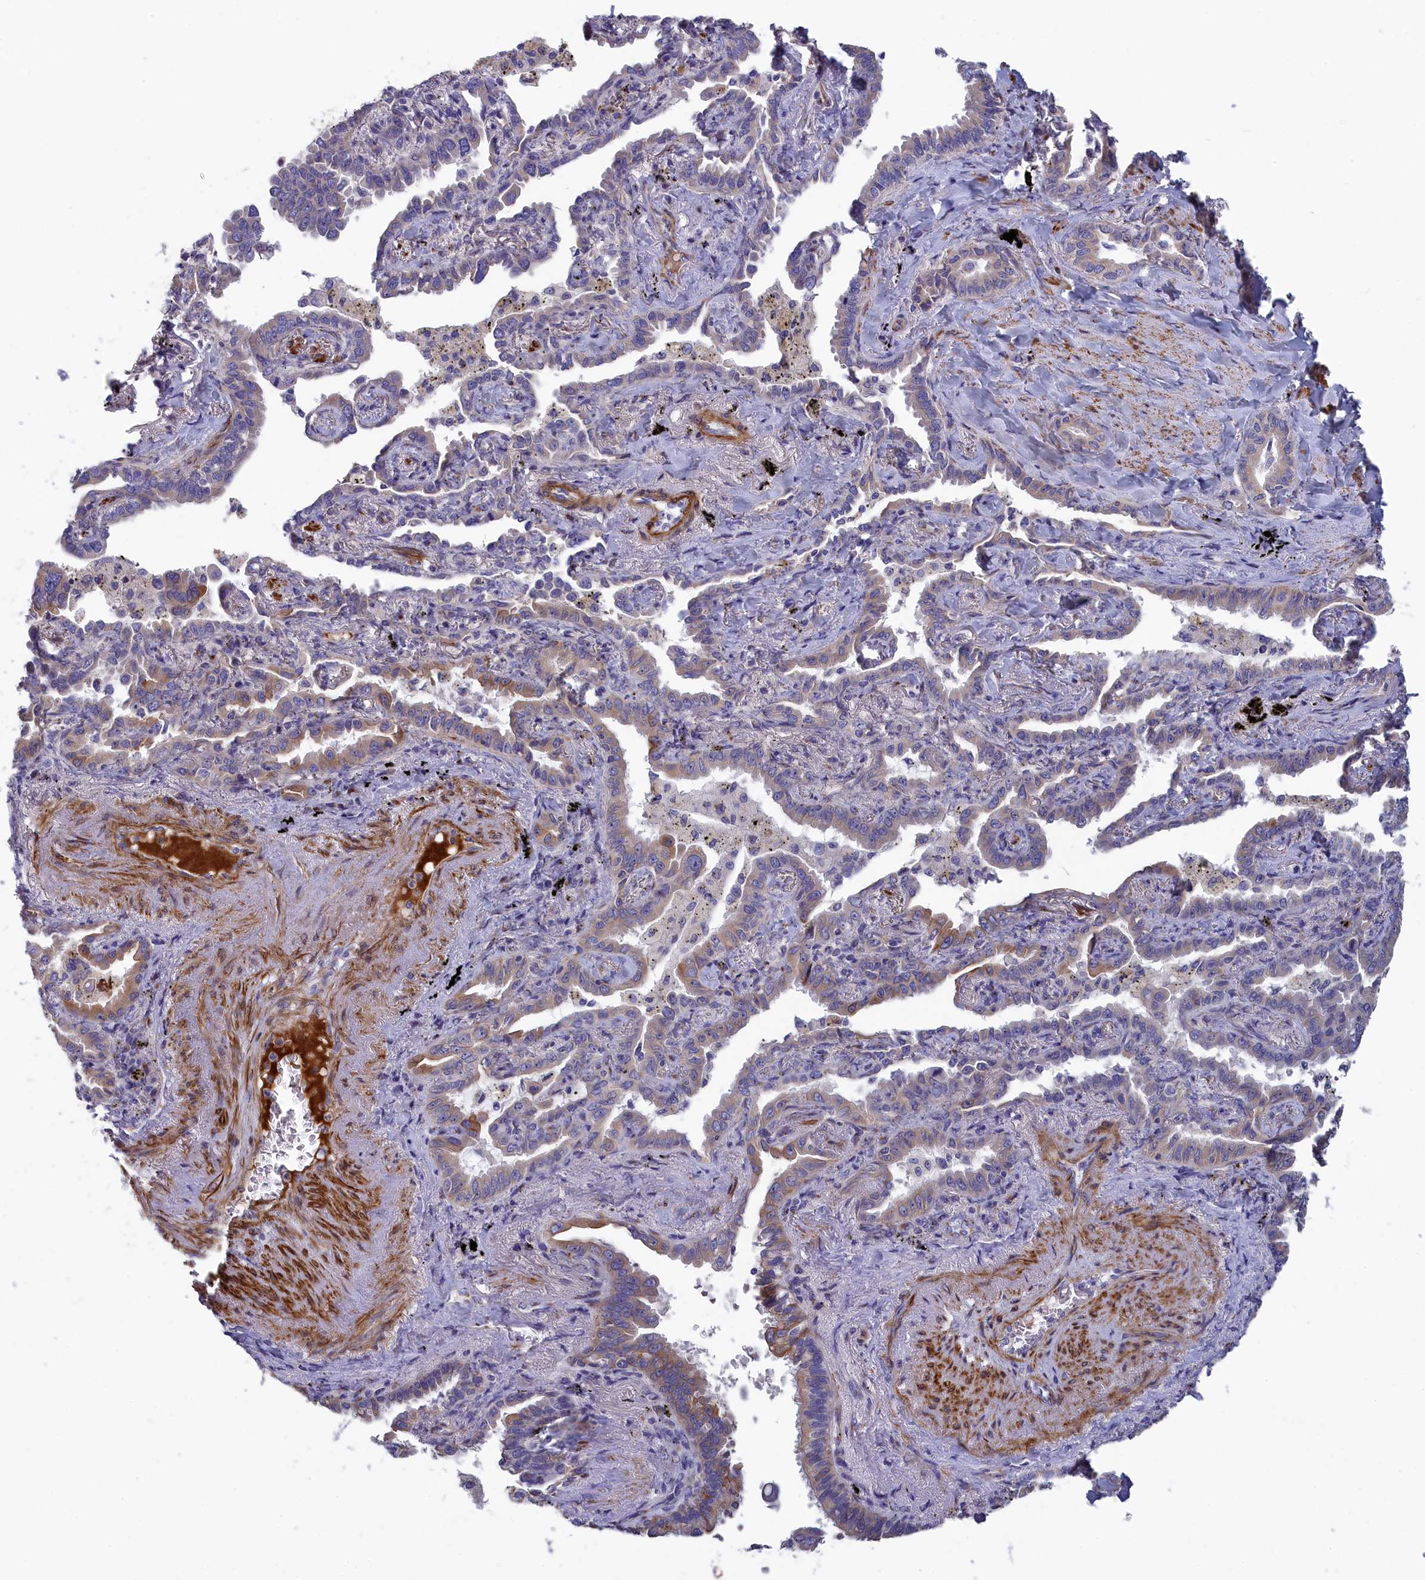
{"staining": {"intensity": "moderate", "quantity": "<25%", "location": "cytoplasmic/membranous"}, "tissue": "lung cancer", "cell_type": "Tumor cells", "image_type": "cancer", "snomed": [{"axis": "morphology", "description": "Adenocarcinoma, NOS"}, {"axis": "topography", "description": "Lung"}], "caption": "Human adenocarcinoma (lung) stained for a protein (brown) displays moderate cytoplasmic/membranous positive expression in about <25% of tumor cells.", "gene": "TUBGCP4", "patient": {"sex": "male", "age": 67}}